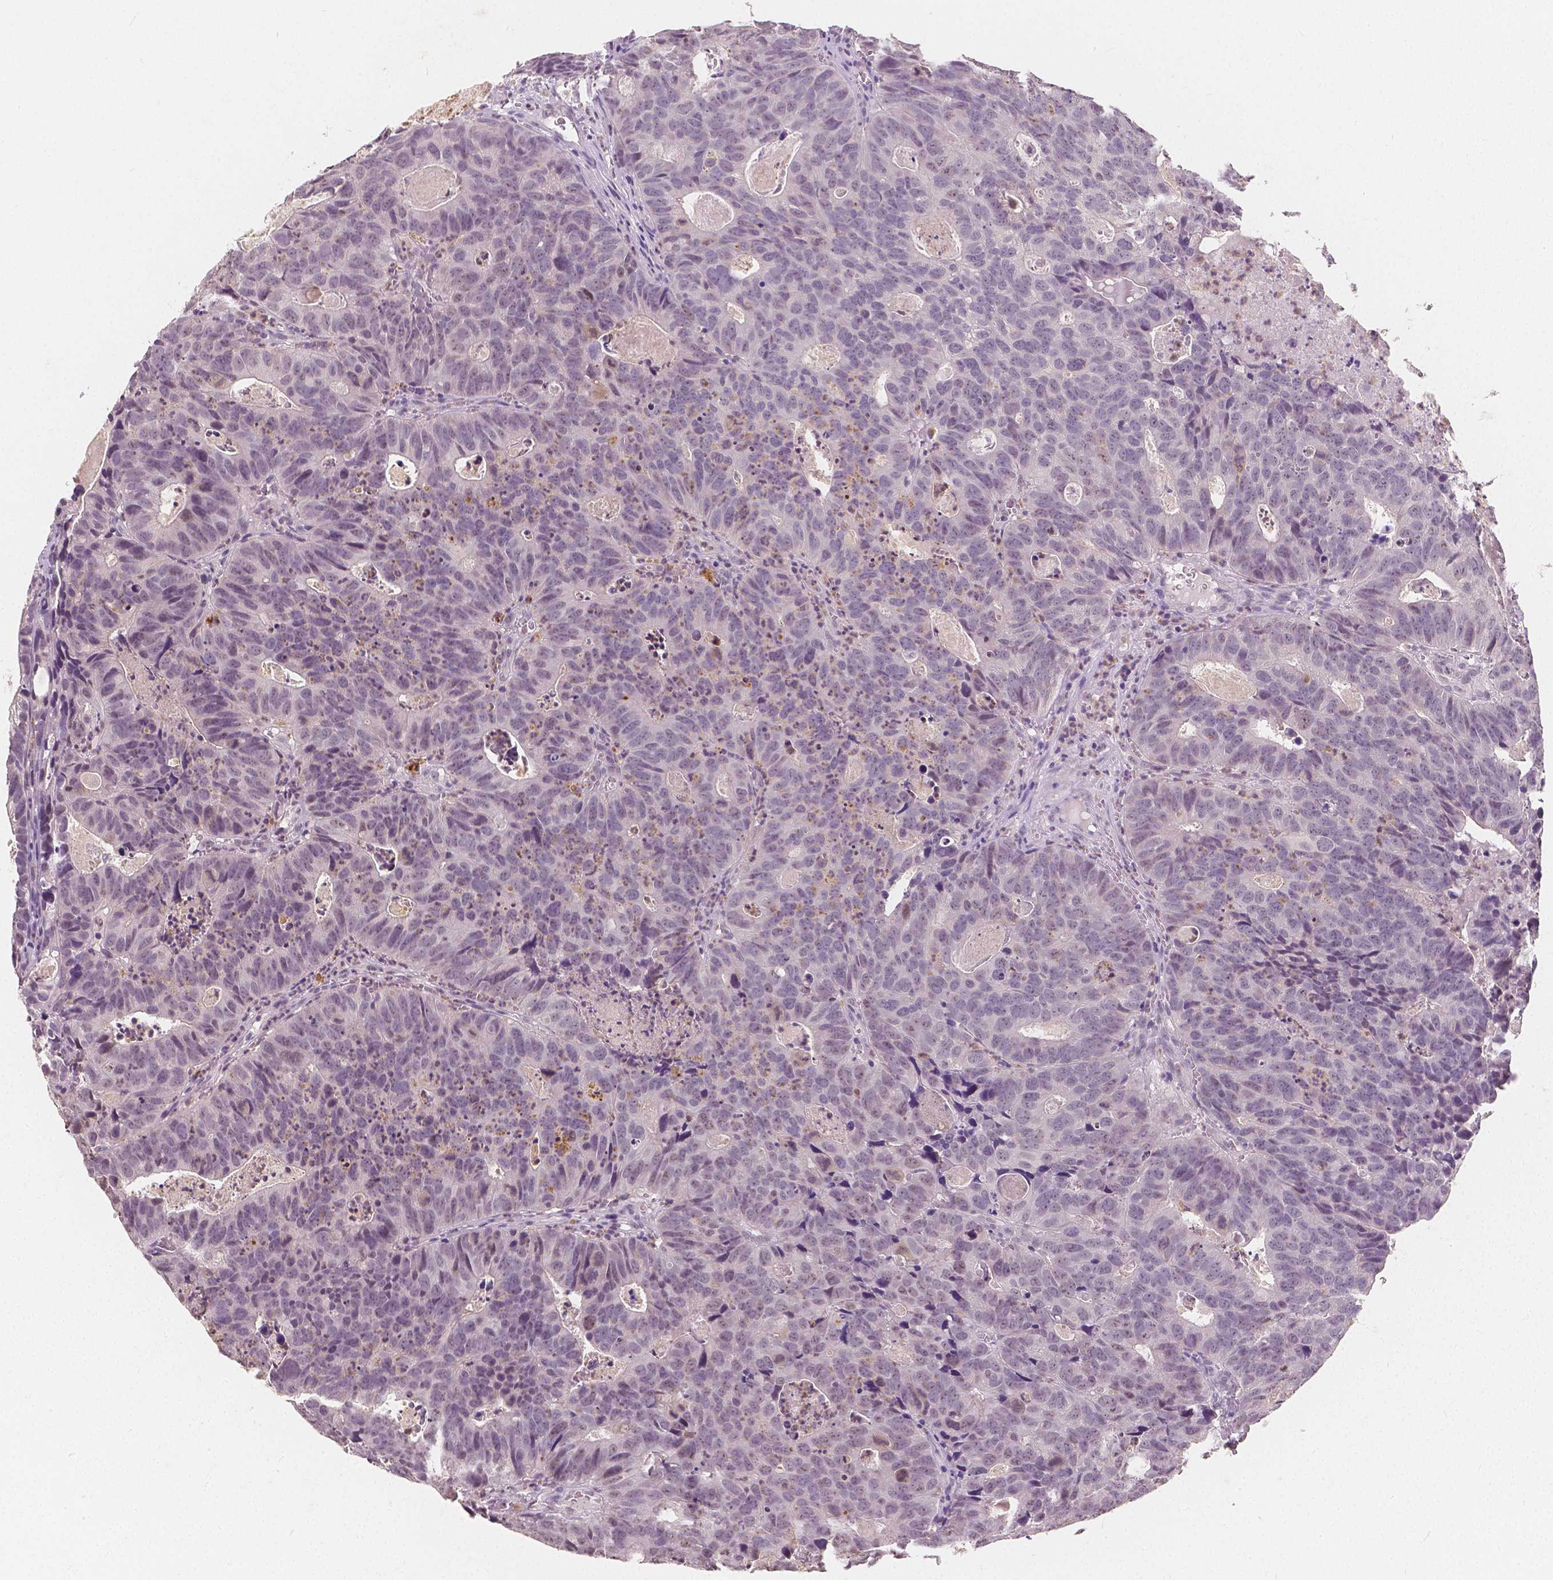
{"staining": {"intensity": "weak", "quantity": "<25%", "location": "nuclear"}, "tissue": "head and neck cancer", "cell_type": "Tumor cells", "image_type": "cancer", "snomed": [{"axis": "morphology", "description": "Adenocarcinoma, NOS"}, {"axis": "topography", "description": "Head-Neck"}], "caption": "A histopathology image of head and neck adenocarcinoma stained for a protein shows no brown staining in tumor cells. (DAB immunohistochemistry with hematoxylin counter stain).", "gene": "NOLC1", "patient": {"sex": "male", "age": 62}}